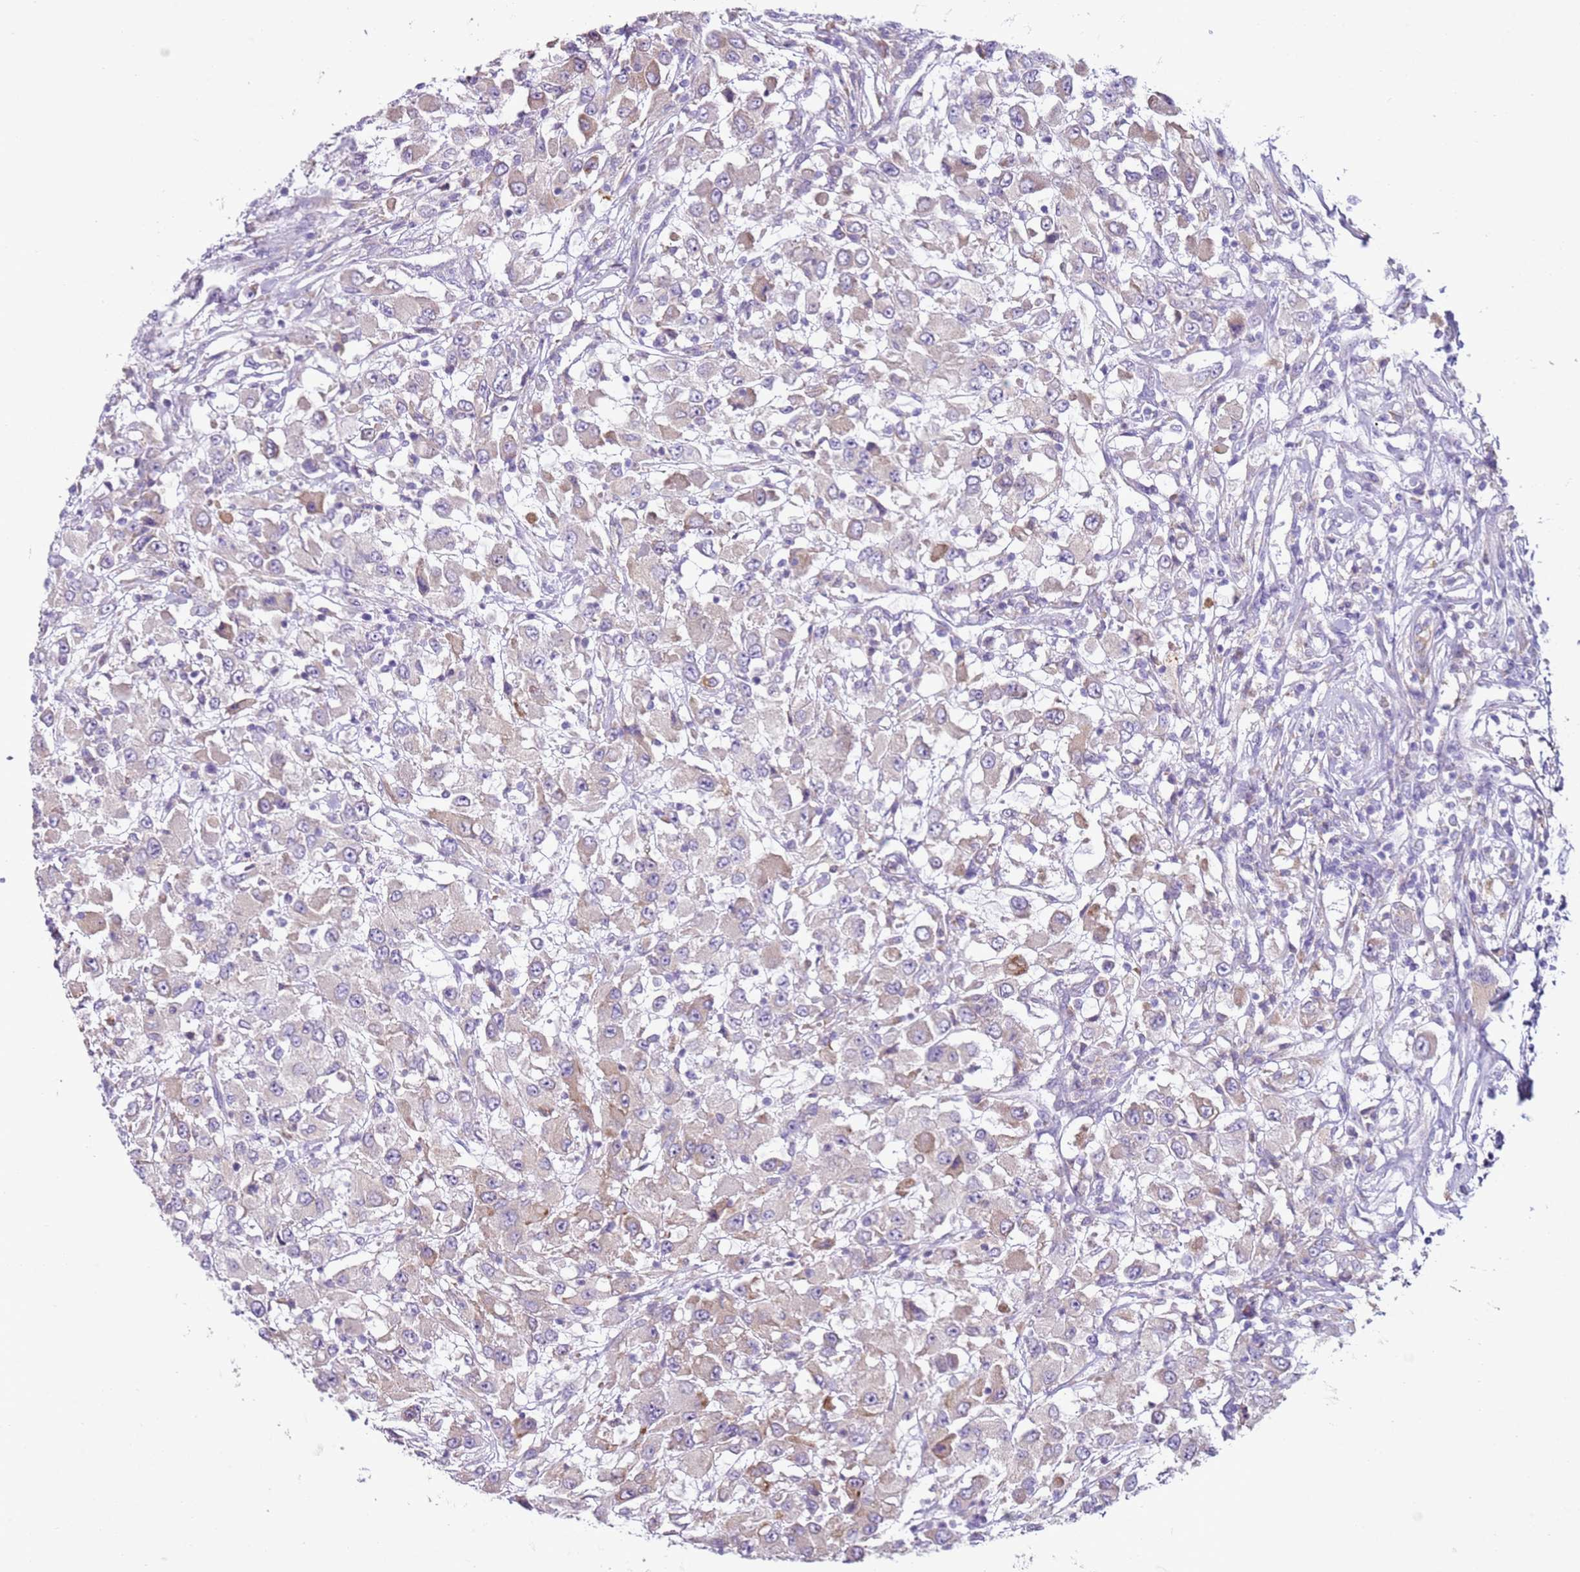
{"staining": {"intensity": "weak", "quantity": "<25%", "location": "cytoplasmic/membranous"}, "tissue": "renal cancer", "cell_type": "Tumor cells", "image_type": "cancer", "snomed": [{"axis": "morphology", "description": "Adenocarcinoma, NOS"}, {"axis": "topography", "description": "Kidney"}], "caption": "Tumor cells show no significant positivity in renal adenocarcinoma.", "gene": "OAF", "patient": {"sex": "female", "age": 67}}